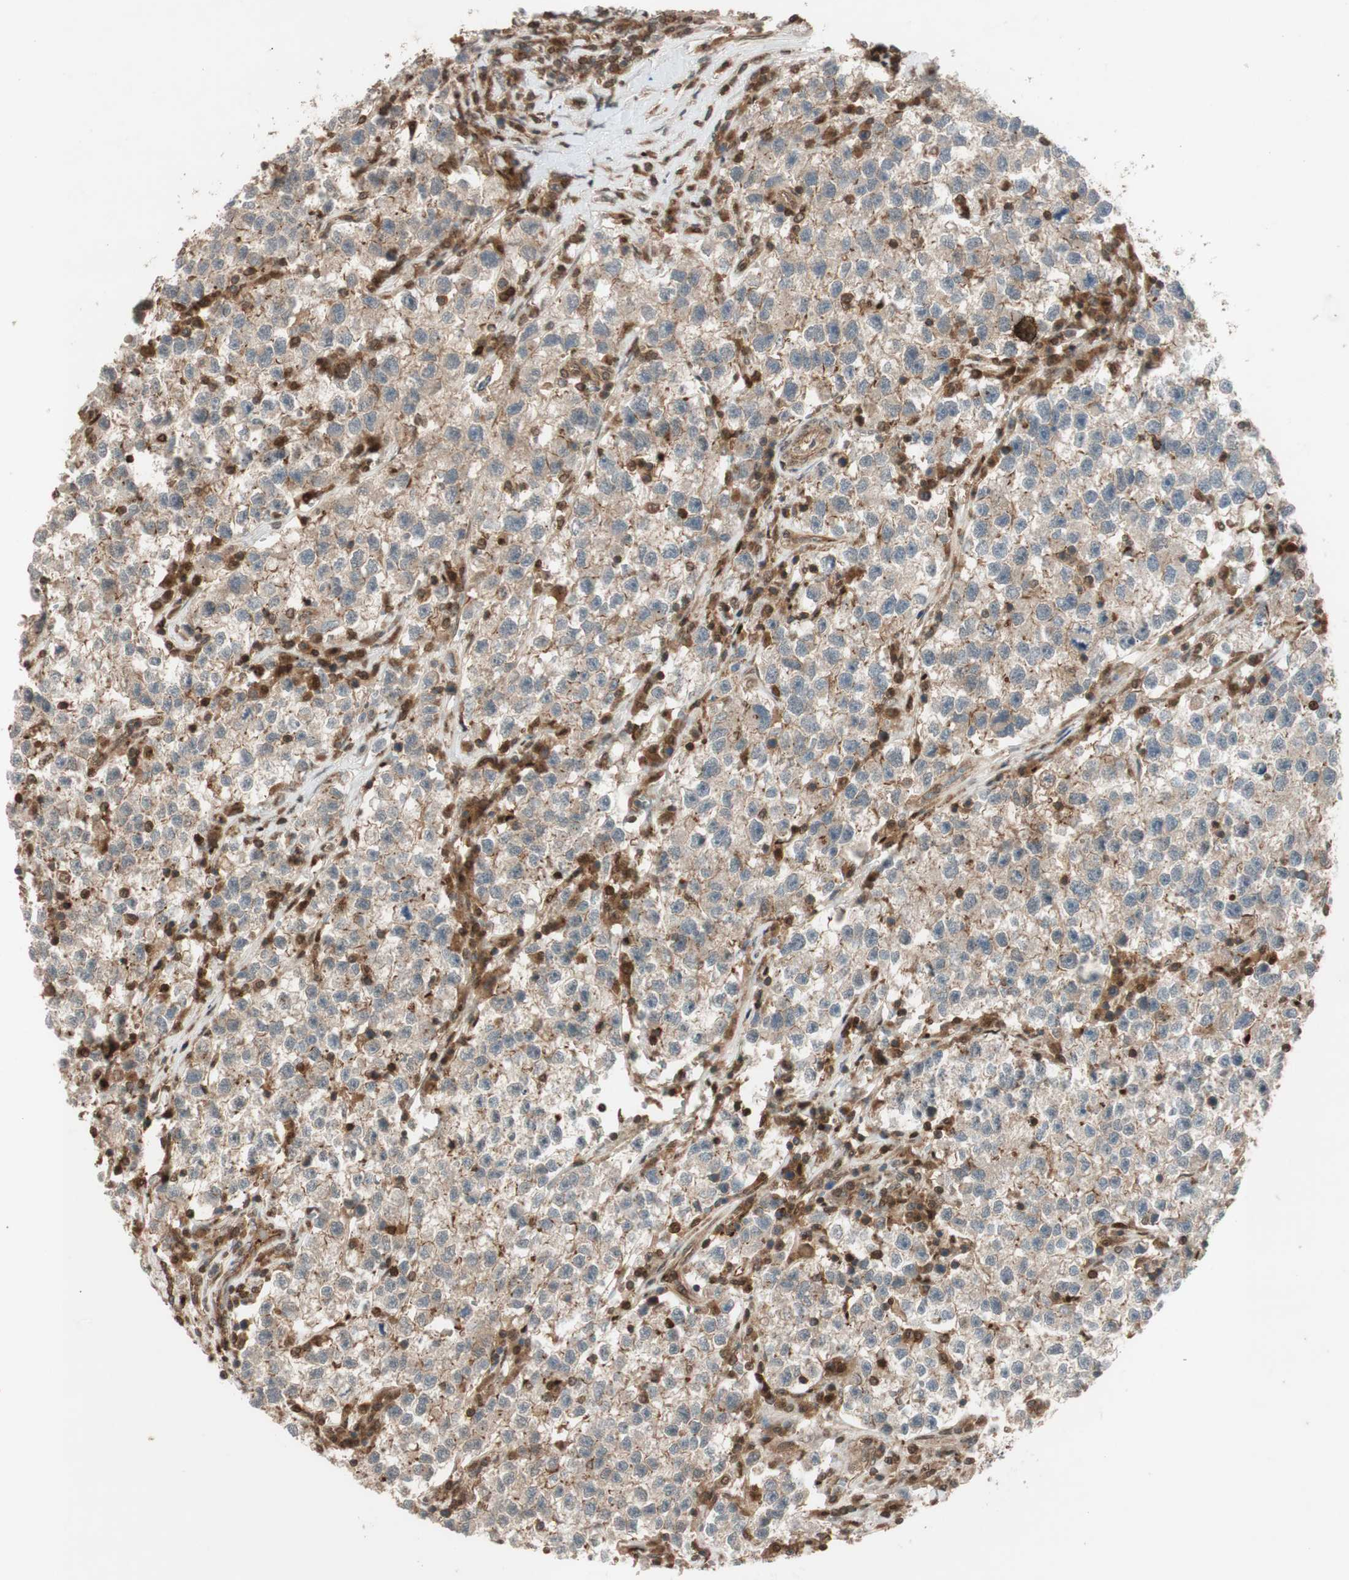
{"staining": {"intensity": "weak", "quantity": ">75%", "location": "cytoplasmic/membranous"}, "tissue": "testis cancer", "cell_type": "Tumor cells", "image_type": "cancer", "snomed": [{"axis": "morphology", "description": "Seminoma, NOS"}, {"axis": "topography", "description": "Testis"}], "caption": "Immunohistochemistry photomicrograph of testis cancer stained for a protein (brown), which demonstrates low levels of weak cytoplasmic/membranous staining in about >75% of tumor cells.", "gene": "EPHA8", "patient": {"sex": "male", "age": 22}}